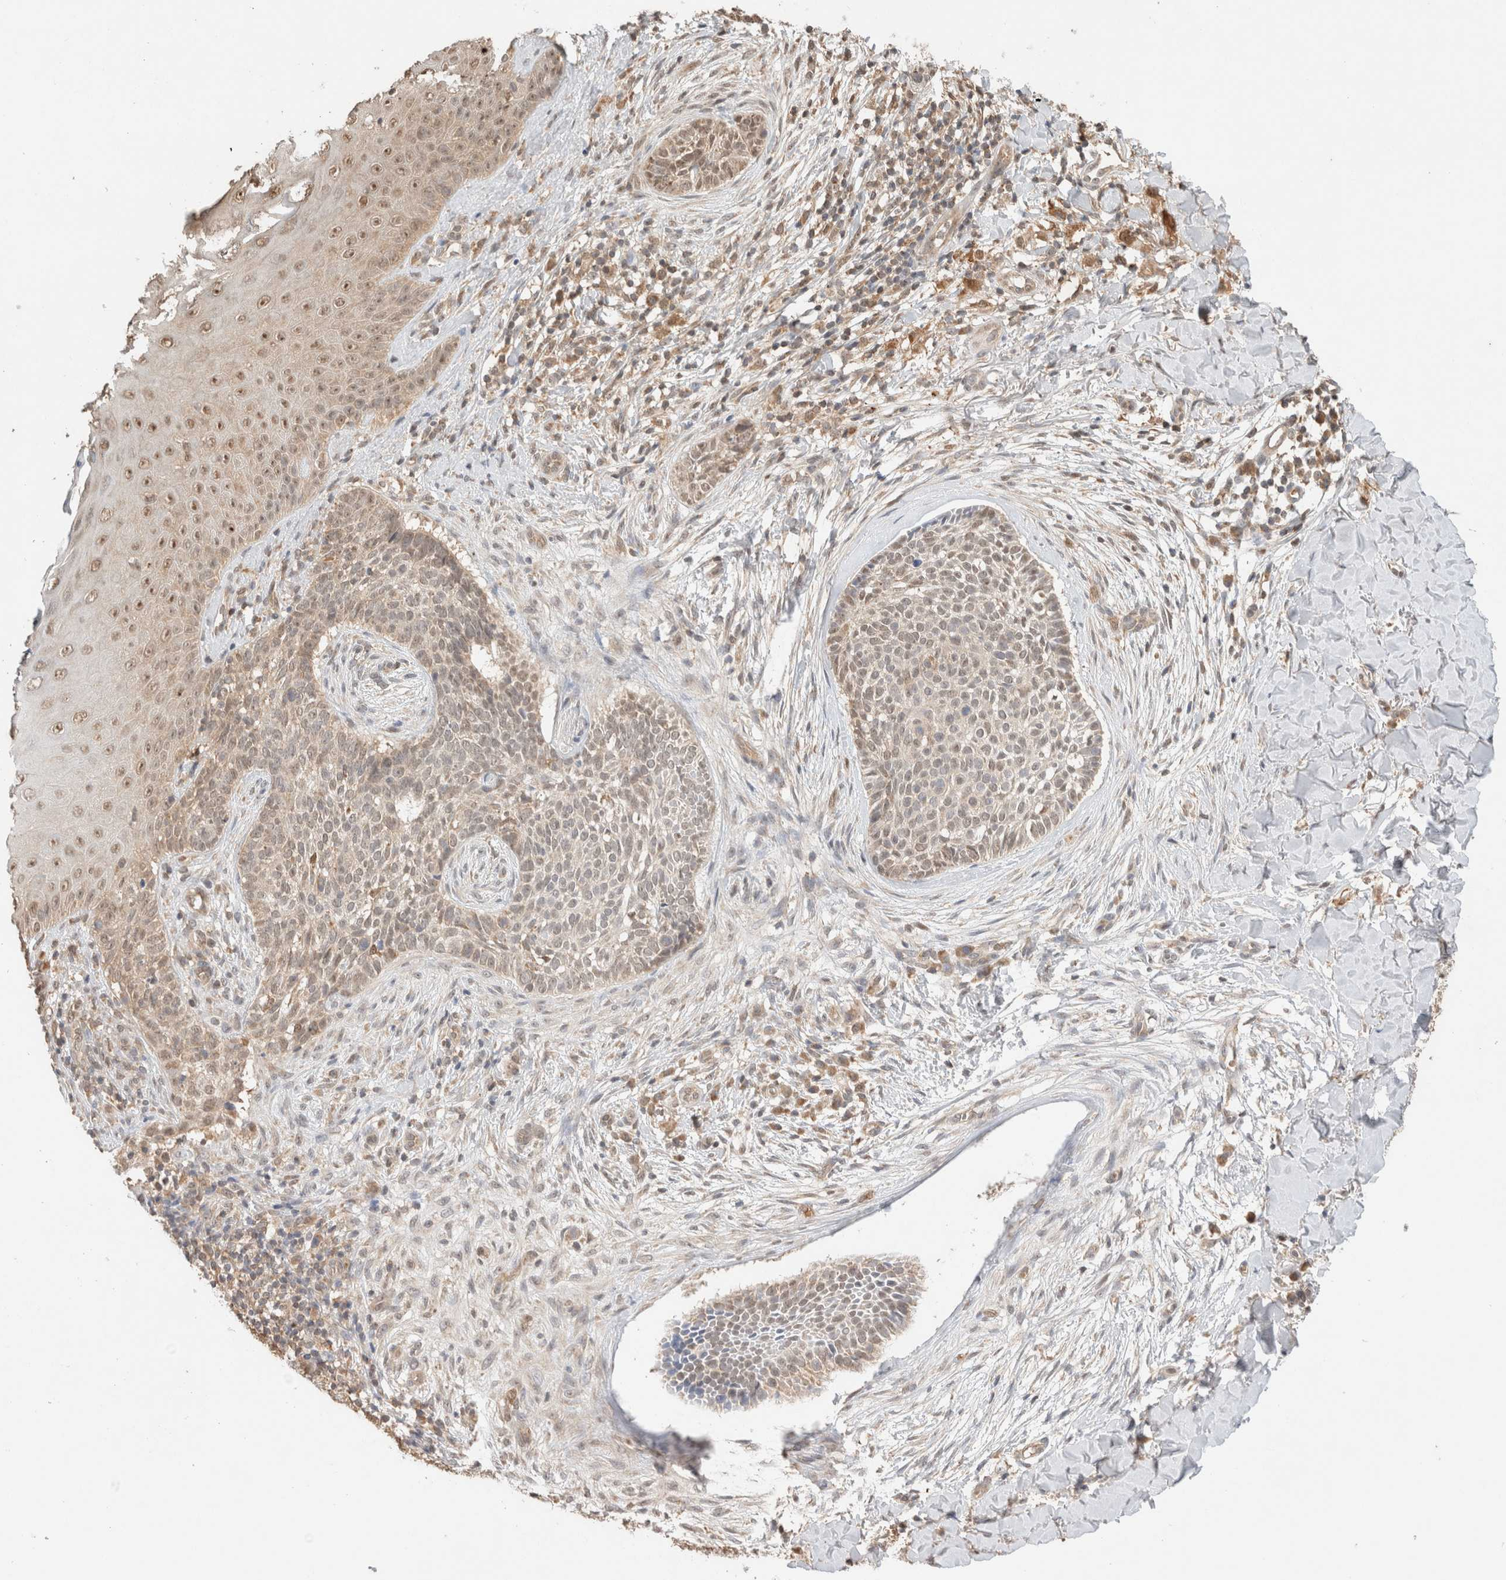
{"staining": {"intensity": "weak", "quantity": "25%-75%", "location": "nuclear"}, "tissue": "skin cancer", "cell_type": "Tumor cells", "image_type": "cancer", "snomed": [{"axis": "morphology", "description": "Normal tissue, NOS"}, {"axis": "morphology", "description": "Basal cell carcinoma"}, {"axis": "topography", "description": "Skin"}], "caption": "Weak nuclear expression is identified in approximately 25%-75% of tumor cells in skin cancer (basal cell carcinoma). (brown staining indicates protein expression, while blue staining denotes nuclei).", "gene": "CA13", "patient": {"sex": "male", "age": 67}}